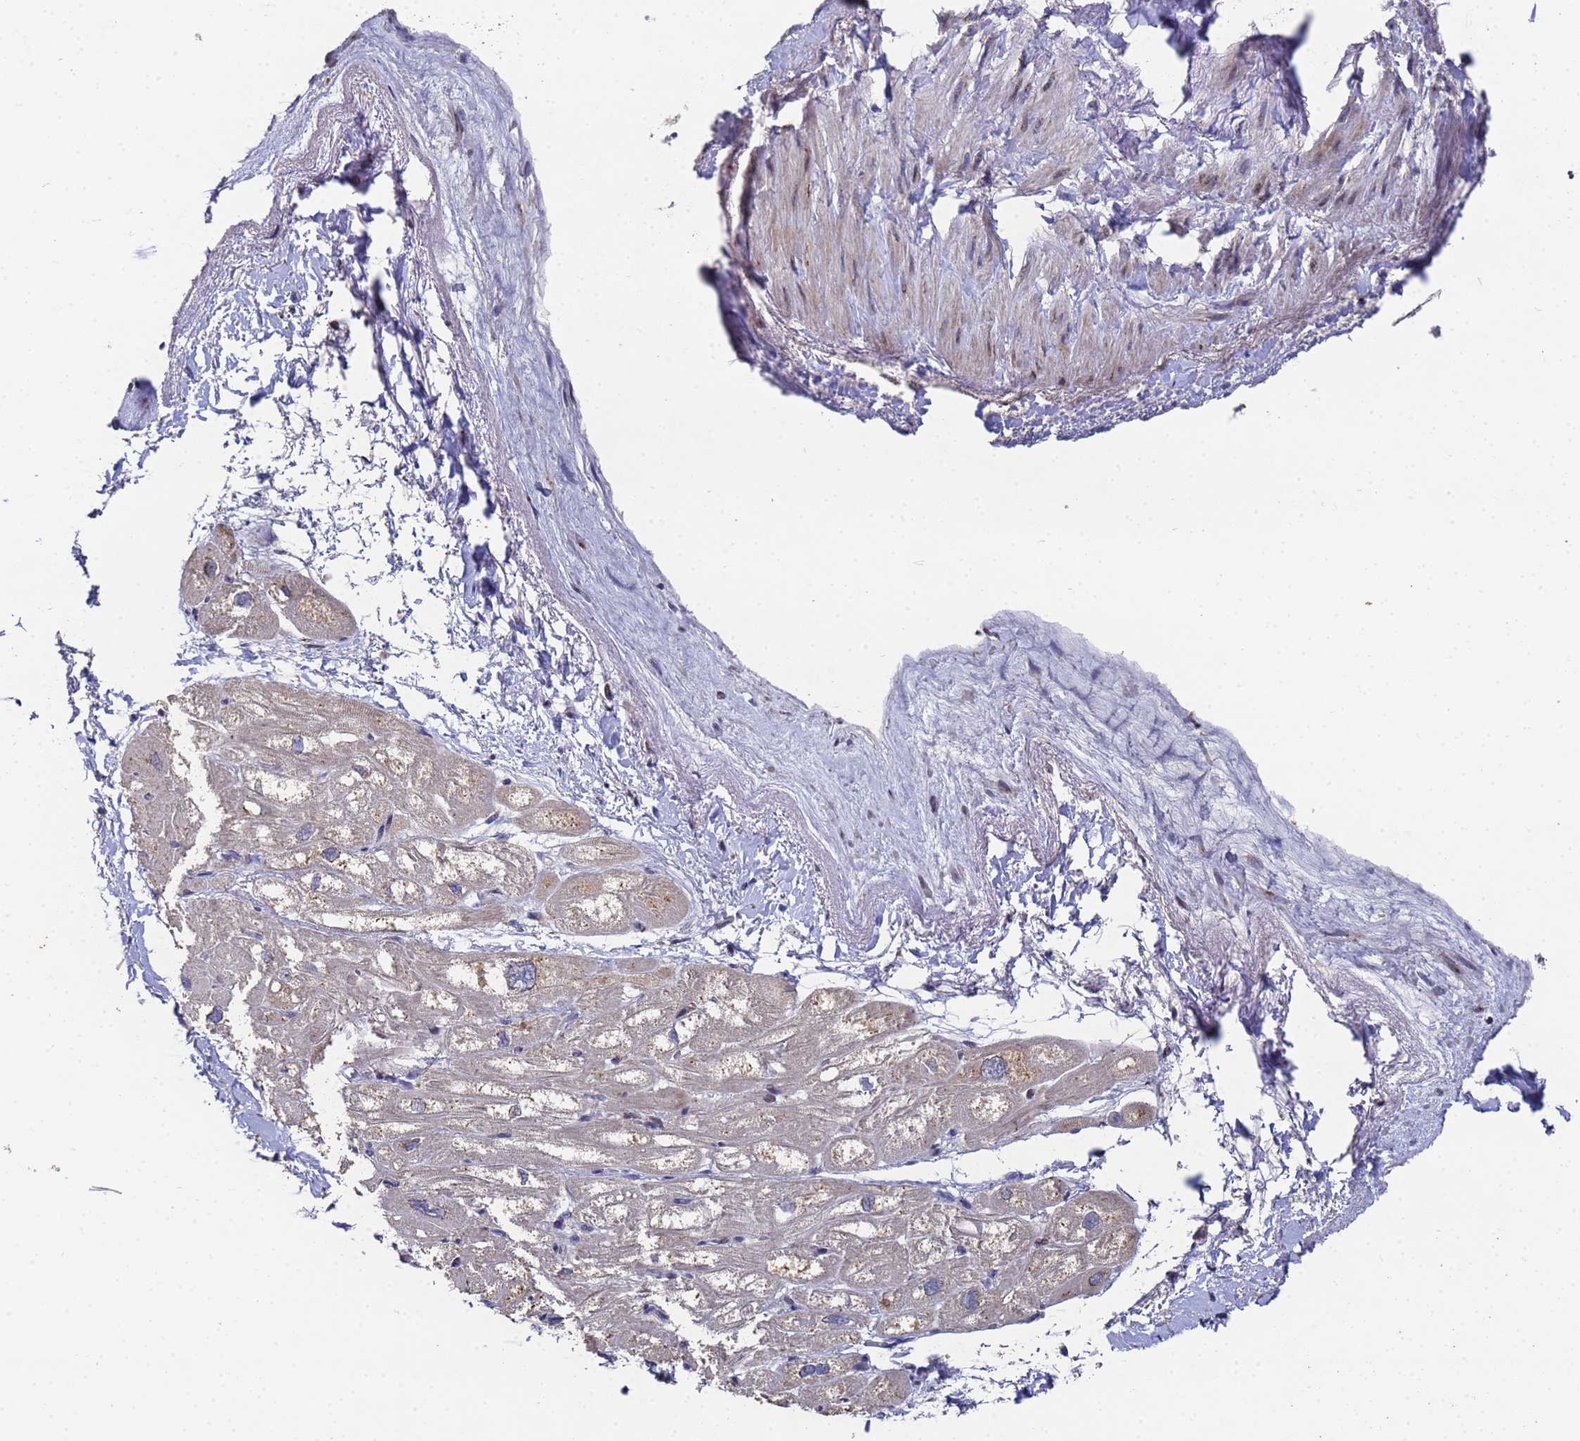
{"staining": {"intensity": "weak", "quantity": "25%-75%", "location": "cytoplasmic/membranous"}, "tissue": "heart muscle", "cell_type": "Cardiomyocytes", "image_type": "normal", "snomed": [{"axis": "morphology", "description": "Normal tissue, NOS"}, {"axis": "topography", "description": "Heart"}], "caption": "Weak cytoplasmic/membranous staining is seen in about 25%-75% of cardiomyocytes in unremarkable heart muscle. (brown staining indicates protein expression, while blue staining denotes nuclei).", "gene": "NSUN6", "patient": {"sex": "male", "age": 50}}